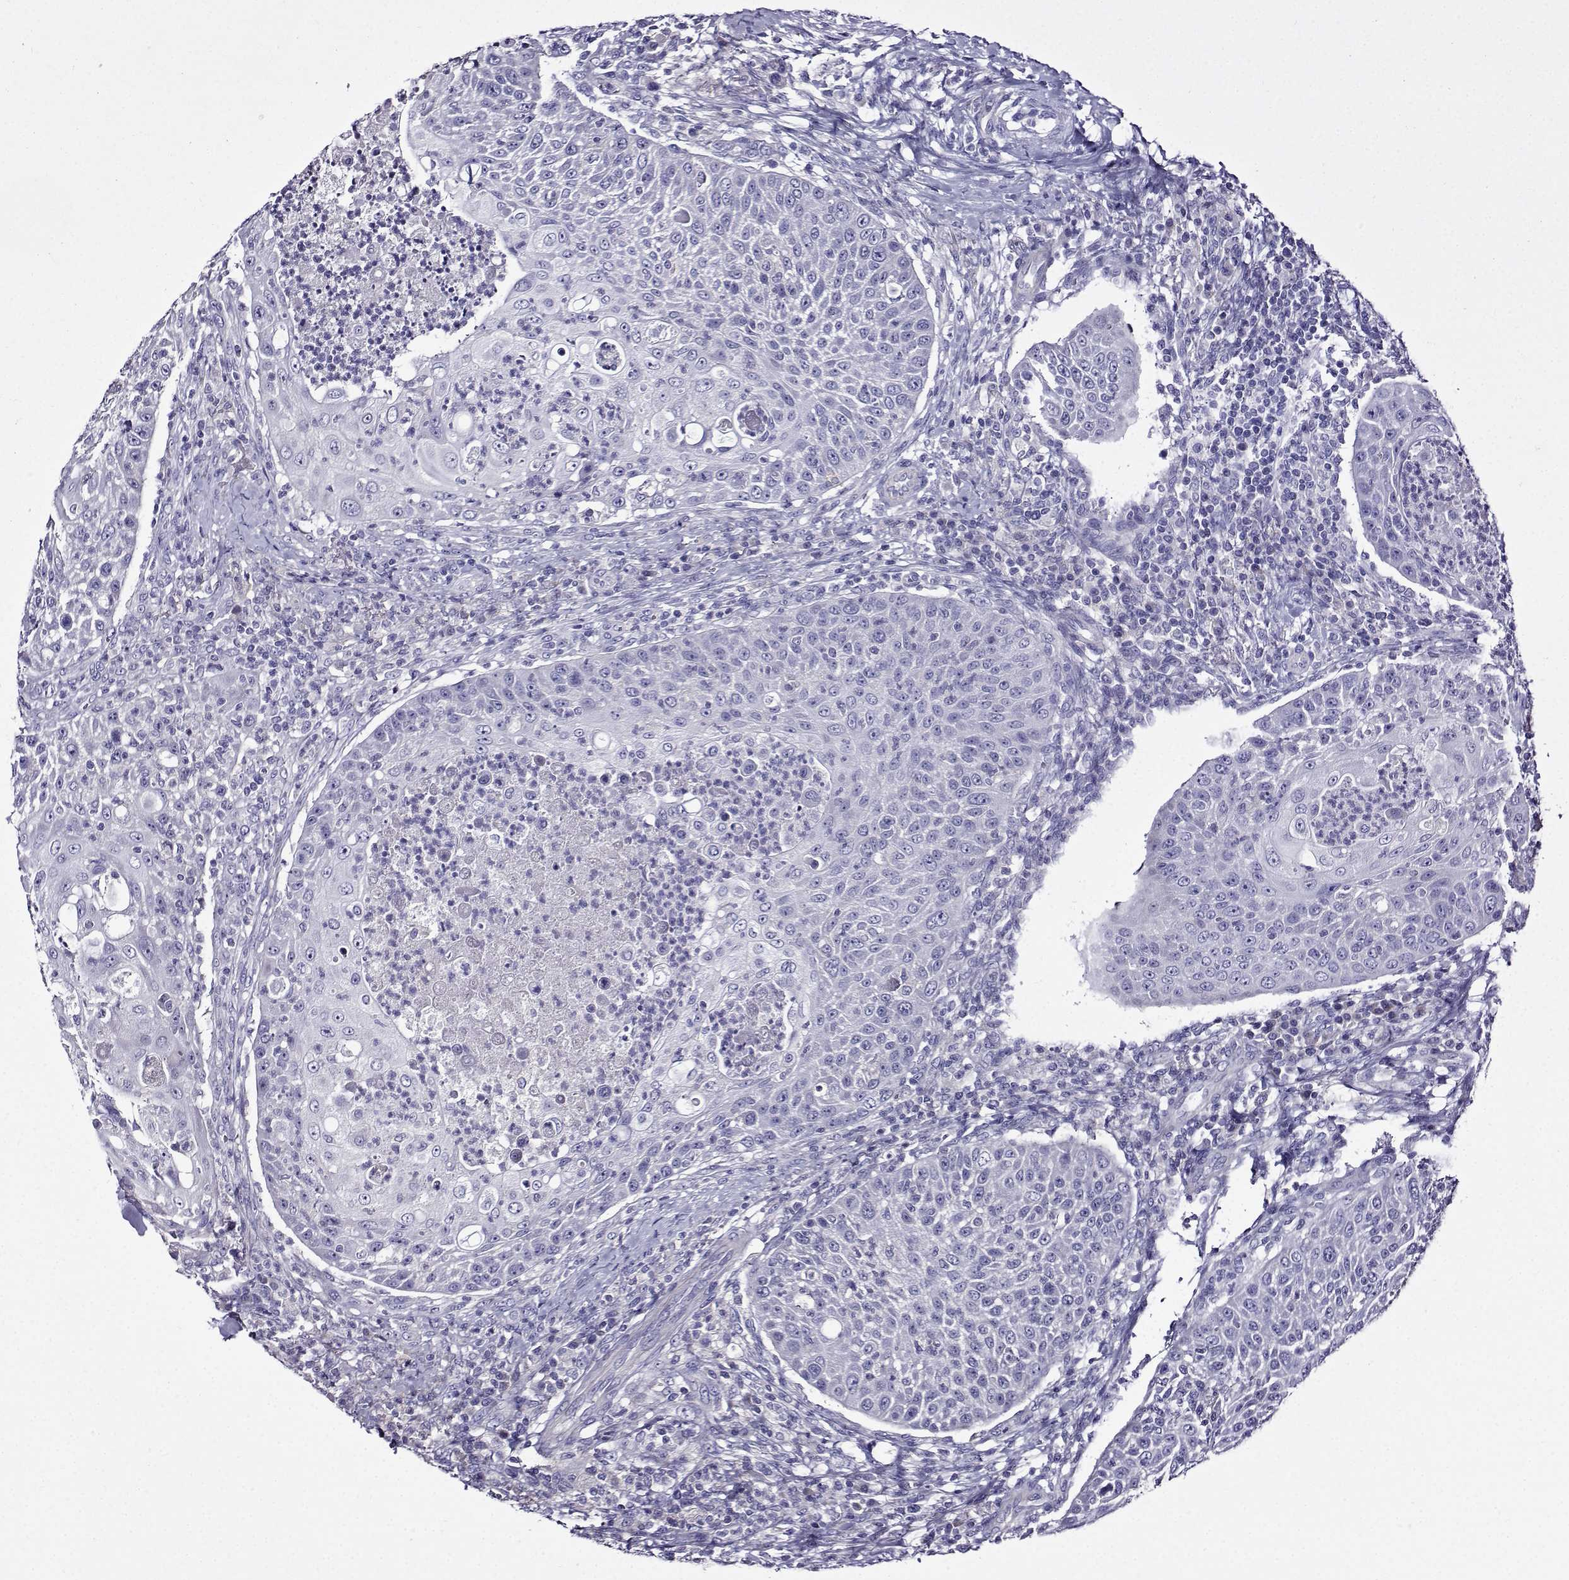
{"staining": {"intensity": "negative", "quantity": "none", "location": "none"}, "tissue": "head and neck cancer", "cell_type": "Tumor cells", "image_type": "cancer", "snomed": [{"axis": "morphology", "description": "Squamous cell carcinoma, NOS"}, {"axis": "topography", "description": "Head-Neck"}], "caption": "This is an IHC photomicrograph of head and neck squamous cell carcinoma. There is no staining in tumor cells.", "gene": "TMEM266", "patient": {"sex": "male", "age": 69}}